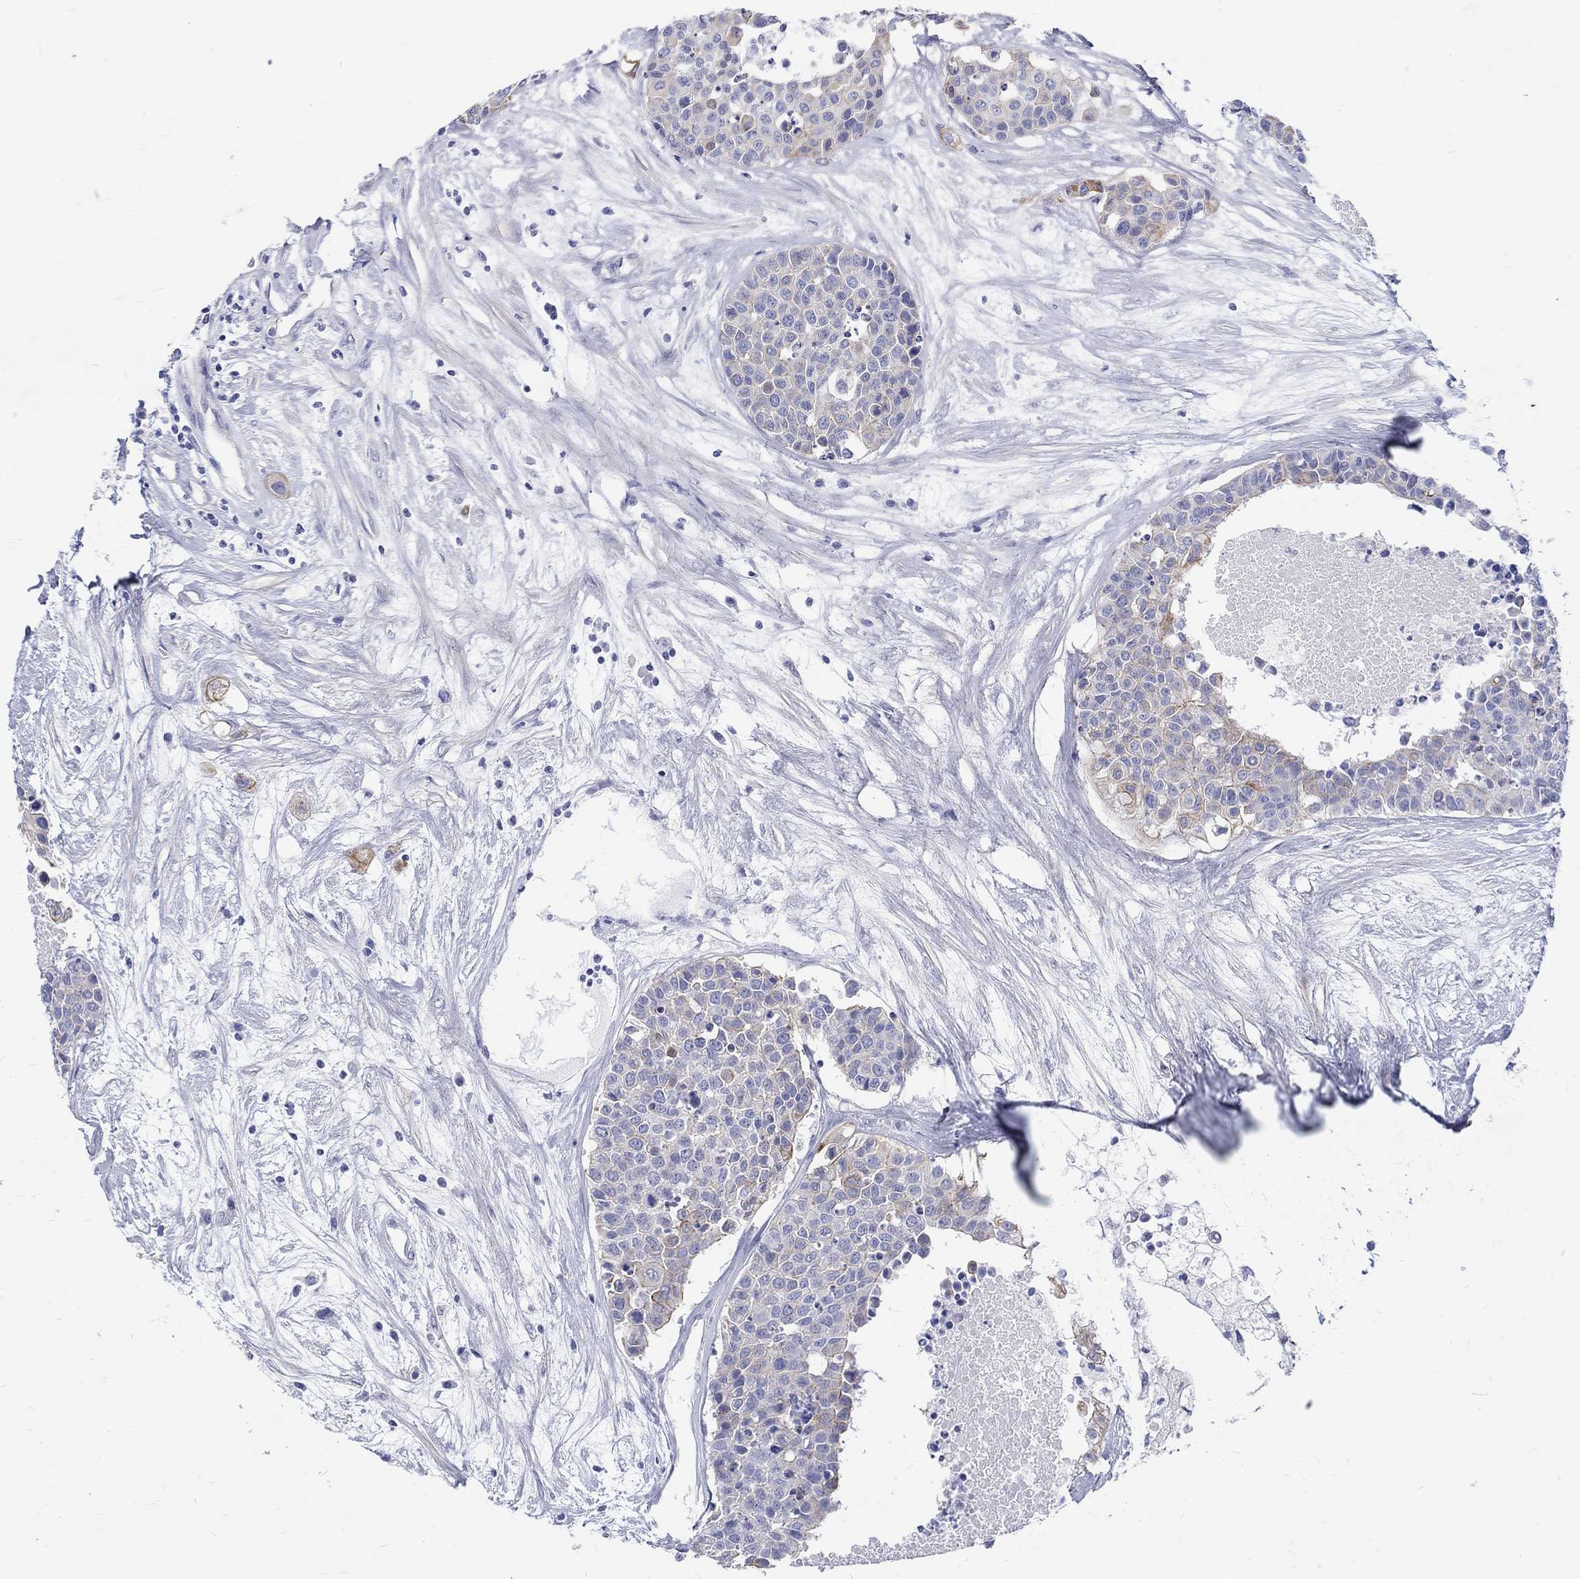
{"staining": {"intensity": "moderate", "quantity": "<25%", "location": "cytoplasmic/membranous"}, "tissue": "carcinoid", "cell_type": "Tumor cells", "image_type": "cancer", "snomed": [{"axis": "morphology", "description": "Carcinoid, malignant, NOS"}, {"axis": "topography", "description": "Colon"}], "caption": "Protein expression analysis of human malignant carcinoid reveals moderate cytoplasmic/membranous expression in approximately <25% of tumor cells.", "gene": "SH2D7", "patient": {"sex": "male", "age": 81}}